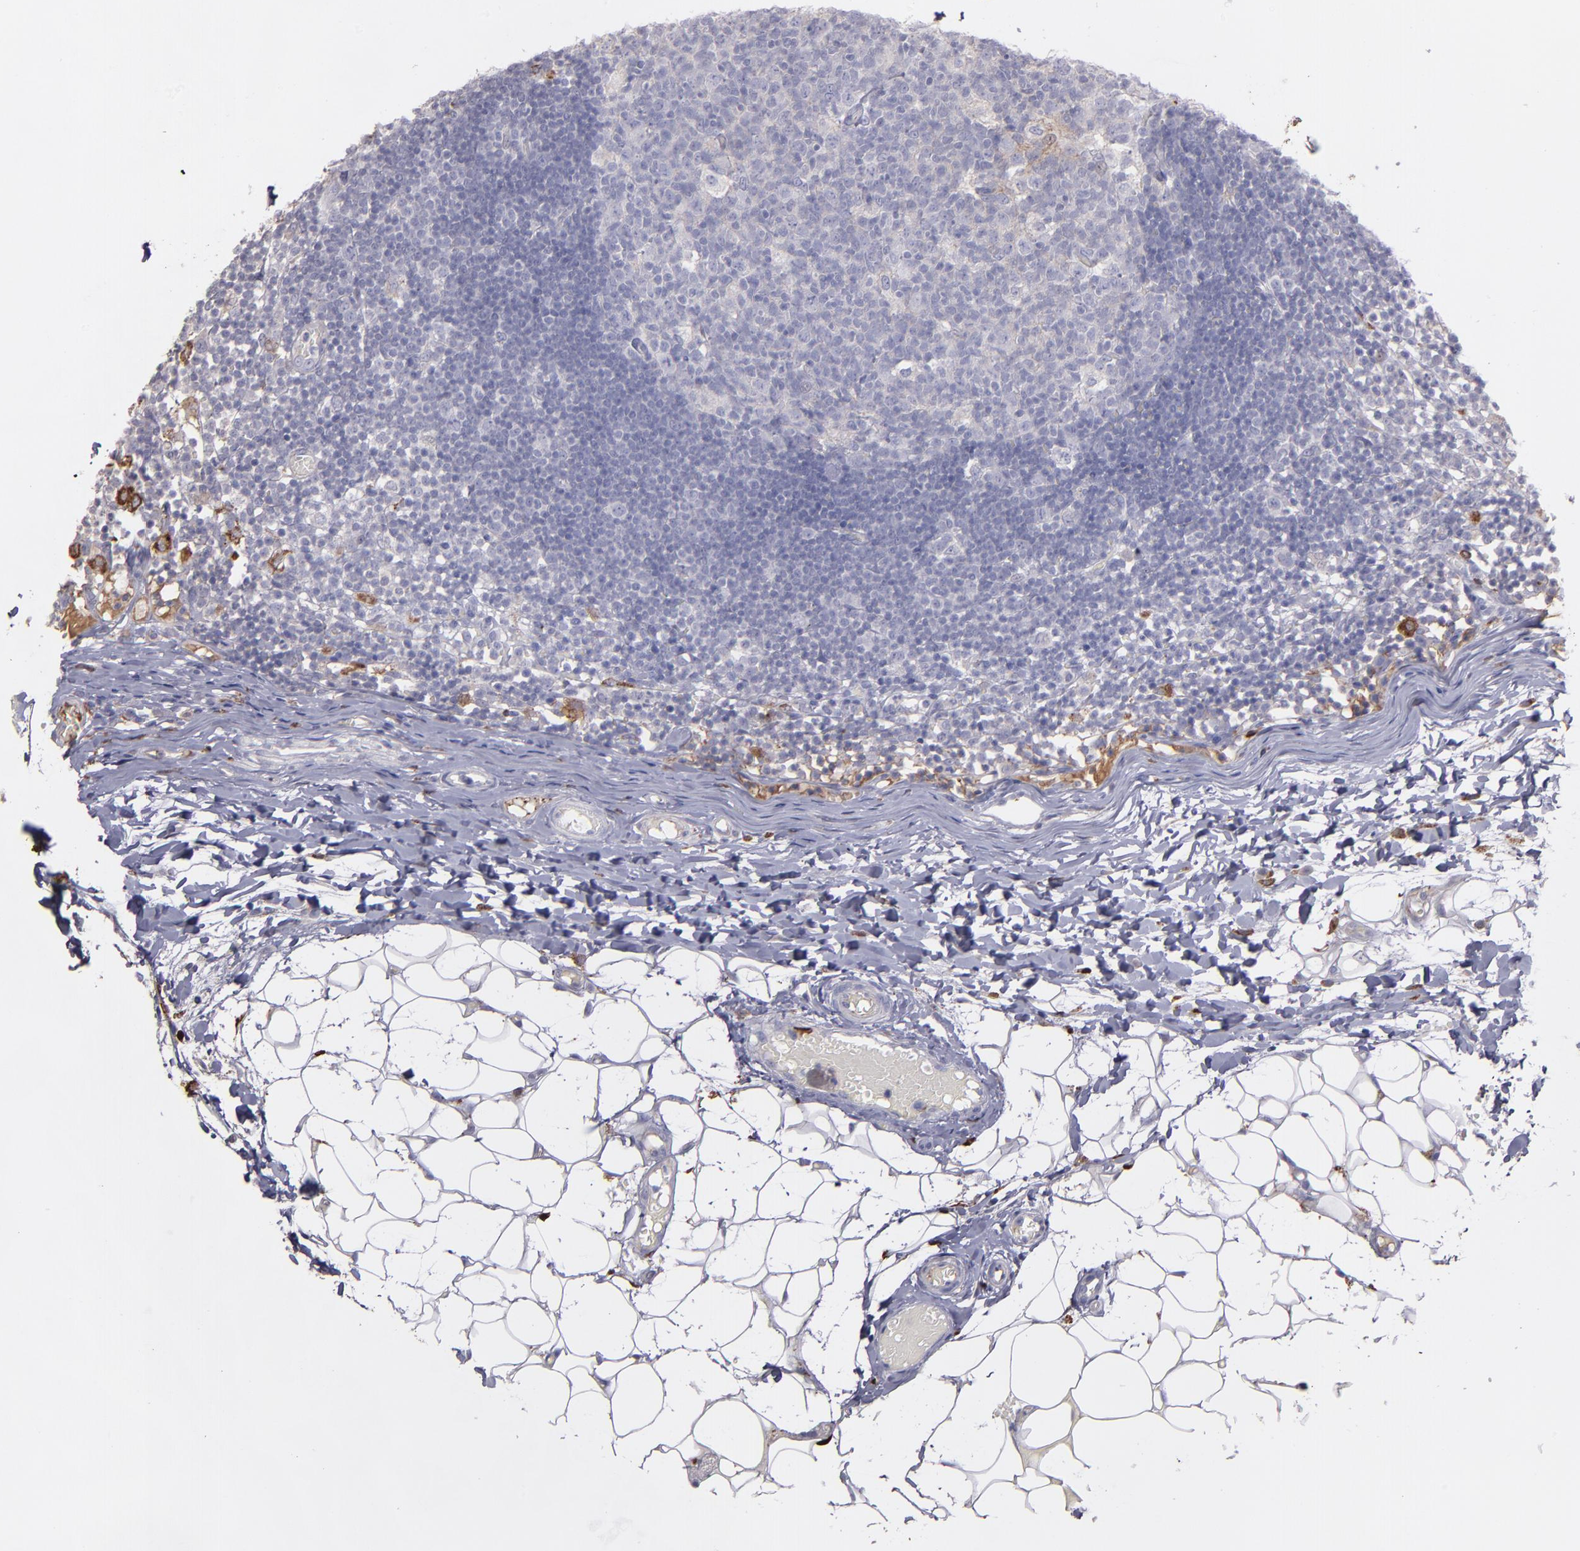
{"staining": {"intensity": "negative", "quantity": "none", "location": "none"}, "tissue": "lymph node", "cell_type": "Germinal center cells", "image_type": "normal", "snomed": [{"axis": "morphology", "description": "Normal tissue, NOS"}, {"axis": "morphology", "description": "Inflammation, NOS"}, {"axis": "topography", "description": "Lymph node"}, {"axis": "topography", "description": "Salivary gland"}], "caption": "IHC photomicrograph of unremarkable lymph node stained for a protein (brown), which exhibits no expression in germinal center cells.", "gene": "C1QA", "patient": {"sex": "male", "age": 3}}